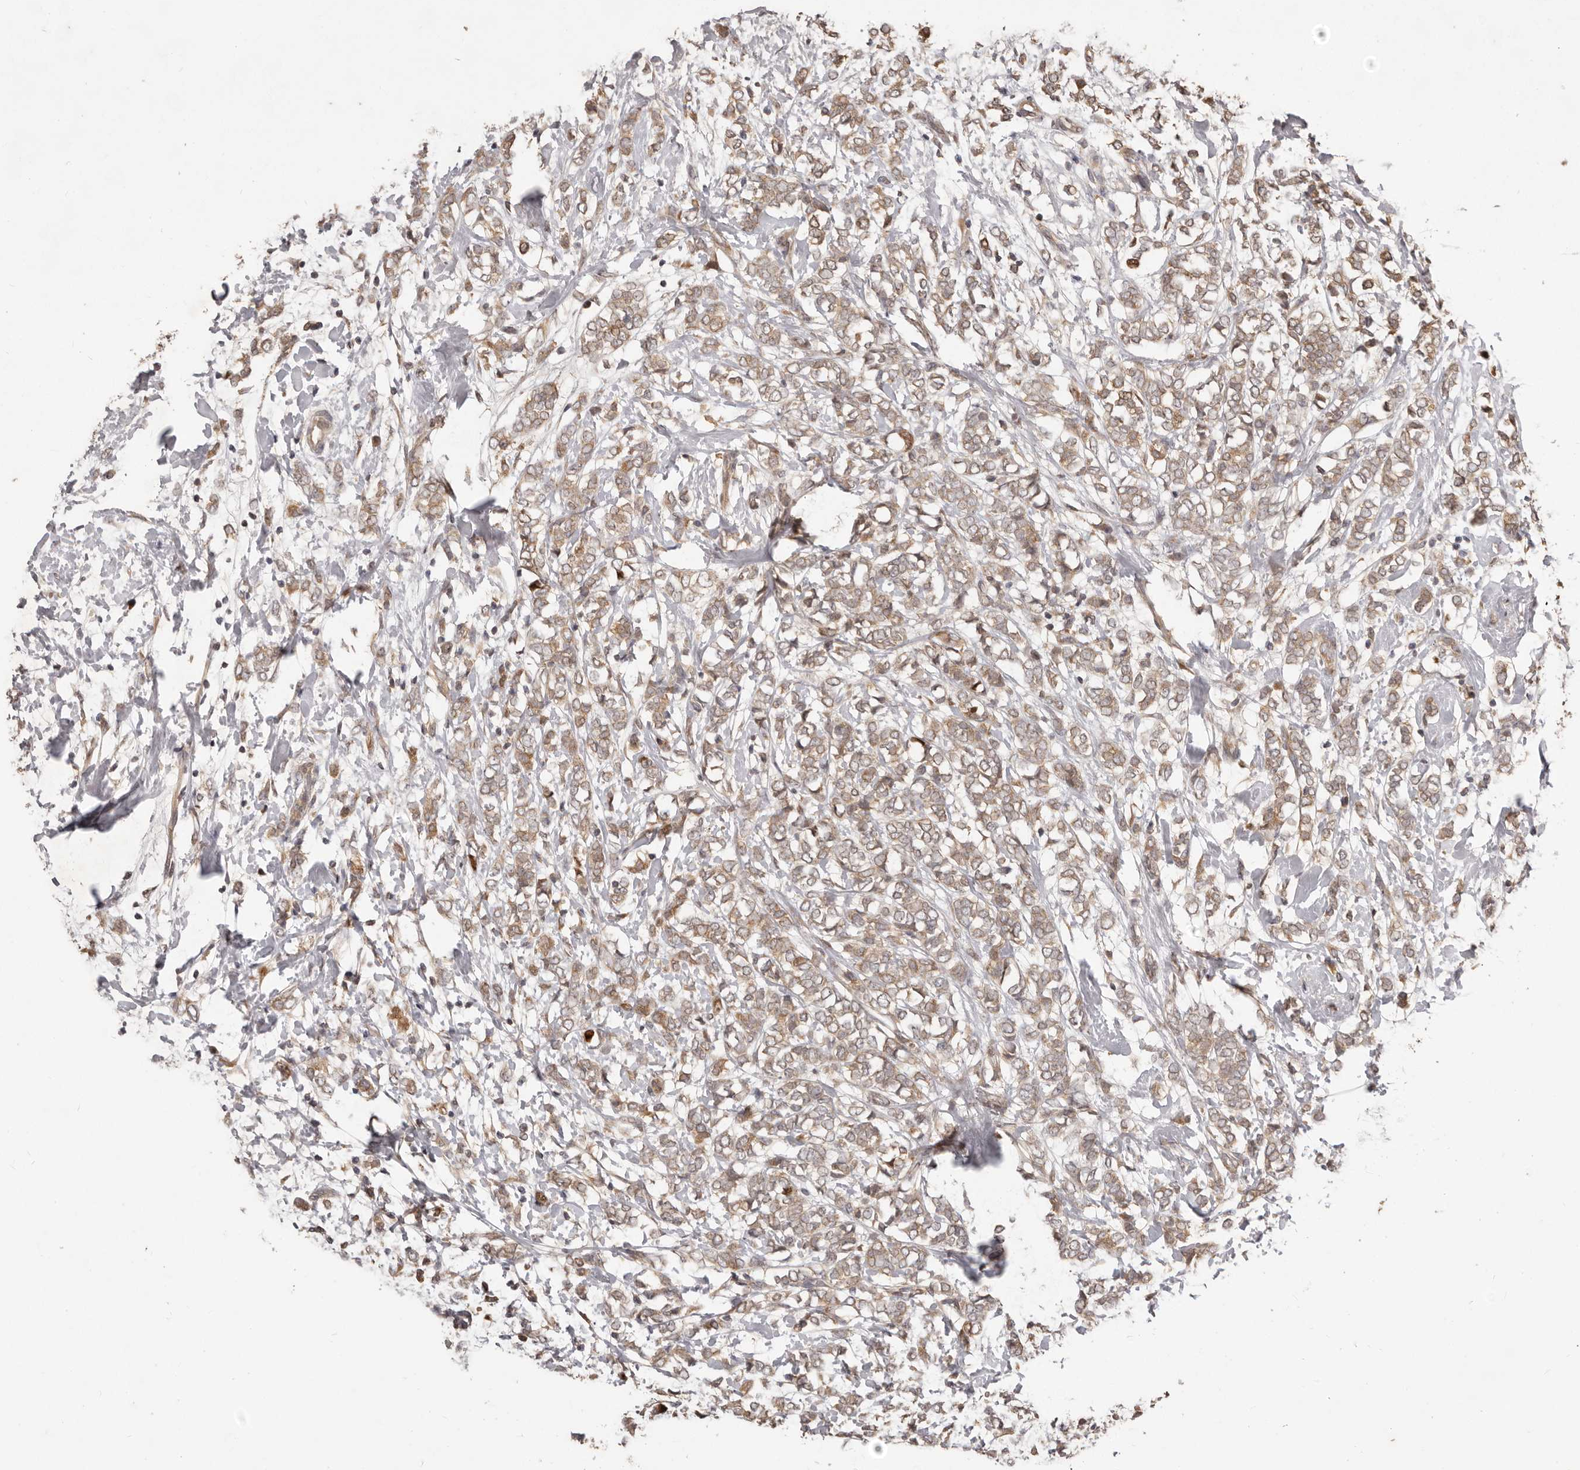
{"staining": {"intensity": "moderate", "quantity": ">75%", "location": "cytoplasmic/membranous"}, "tissue": "breast cancer", "cell_type": "Tumor cells", "image_type": "cancer", "snomed": [{"axis": "morphology", "description": "Normal tissue, NOS"}, {"axis": "morphology", "description": "Lobular carcinoma"}, {"axis": "topography", "description": "Breast"}], "caption": "Breast cancer (lobular carcinoma) stained with a brown dye reveals moderate cytoplasmic/membranous positive positivity in about >75% of tumor cells.", "gene": "RNF187", "patient": {"sex": "female", "age": 47}}